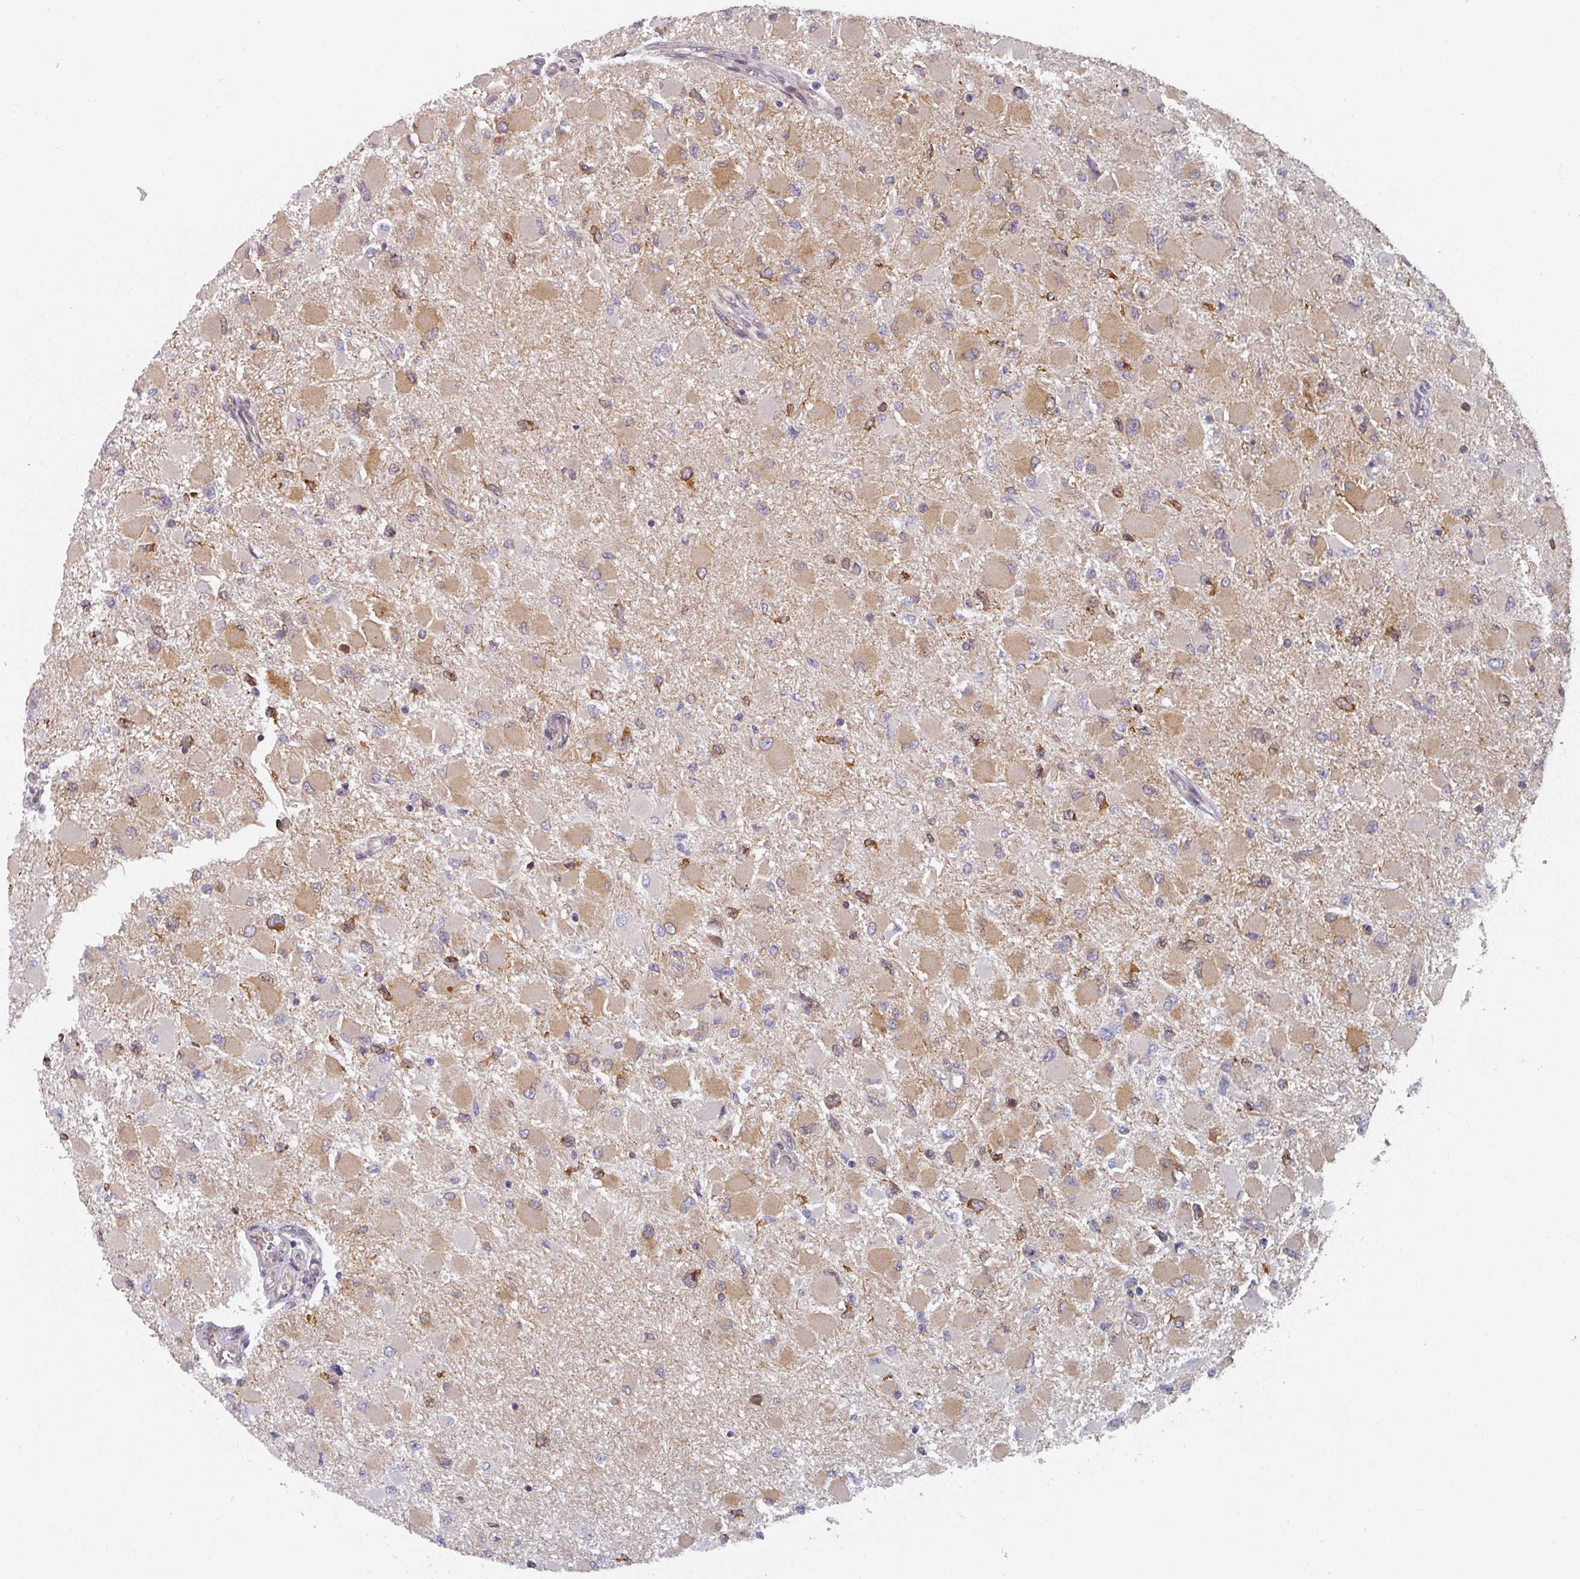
{"staining": {"intensity": "moderate", "quantity": "25%-75%", "location": "cytoplasmic/membranous"}, "tissue": "glioma", "cell_type": "Tumor cells", "image_type": "cancer", "snomed": [{"axis": "morphology", "description": "Glioma, malignant, High grade"}, {"axis": "topography", "description": "Cerebral cortex"}], "caption": "Tumor cells exhibit moderate cytoplasmic/membranous expression in approximately 25%-75% of cells in high-grade glioma (malignant).", "gene": "TAPT1", "patient": {"sex": "female", "age": 36}}